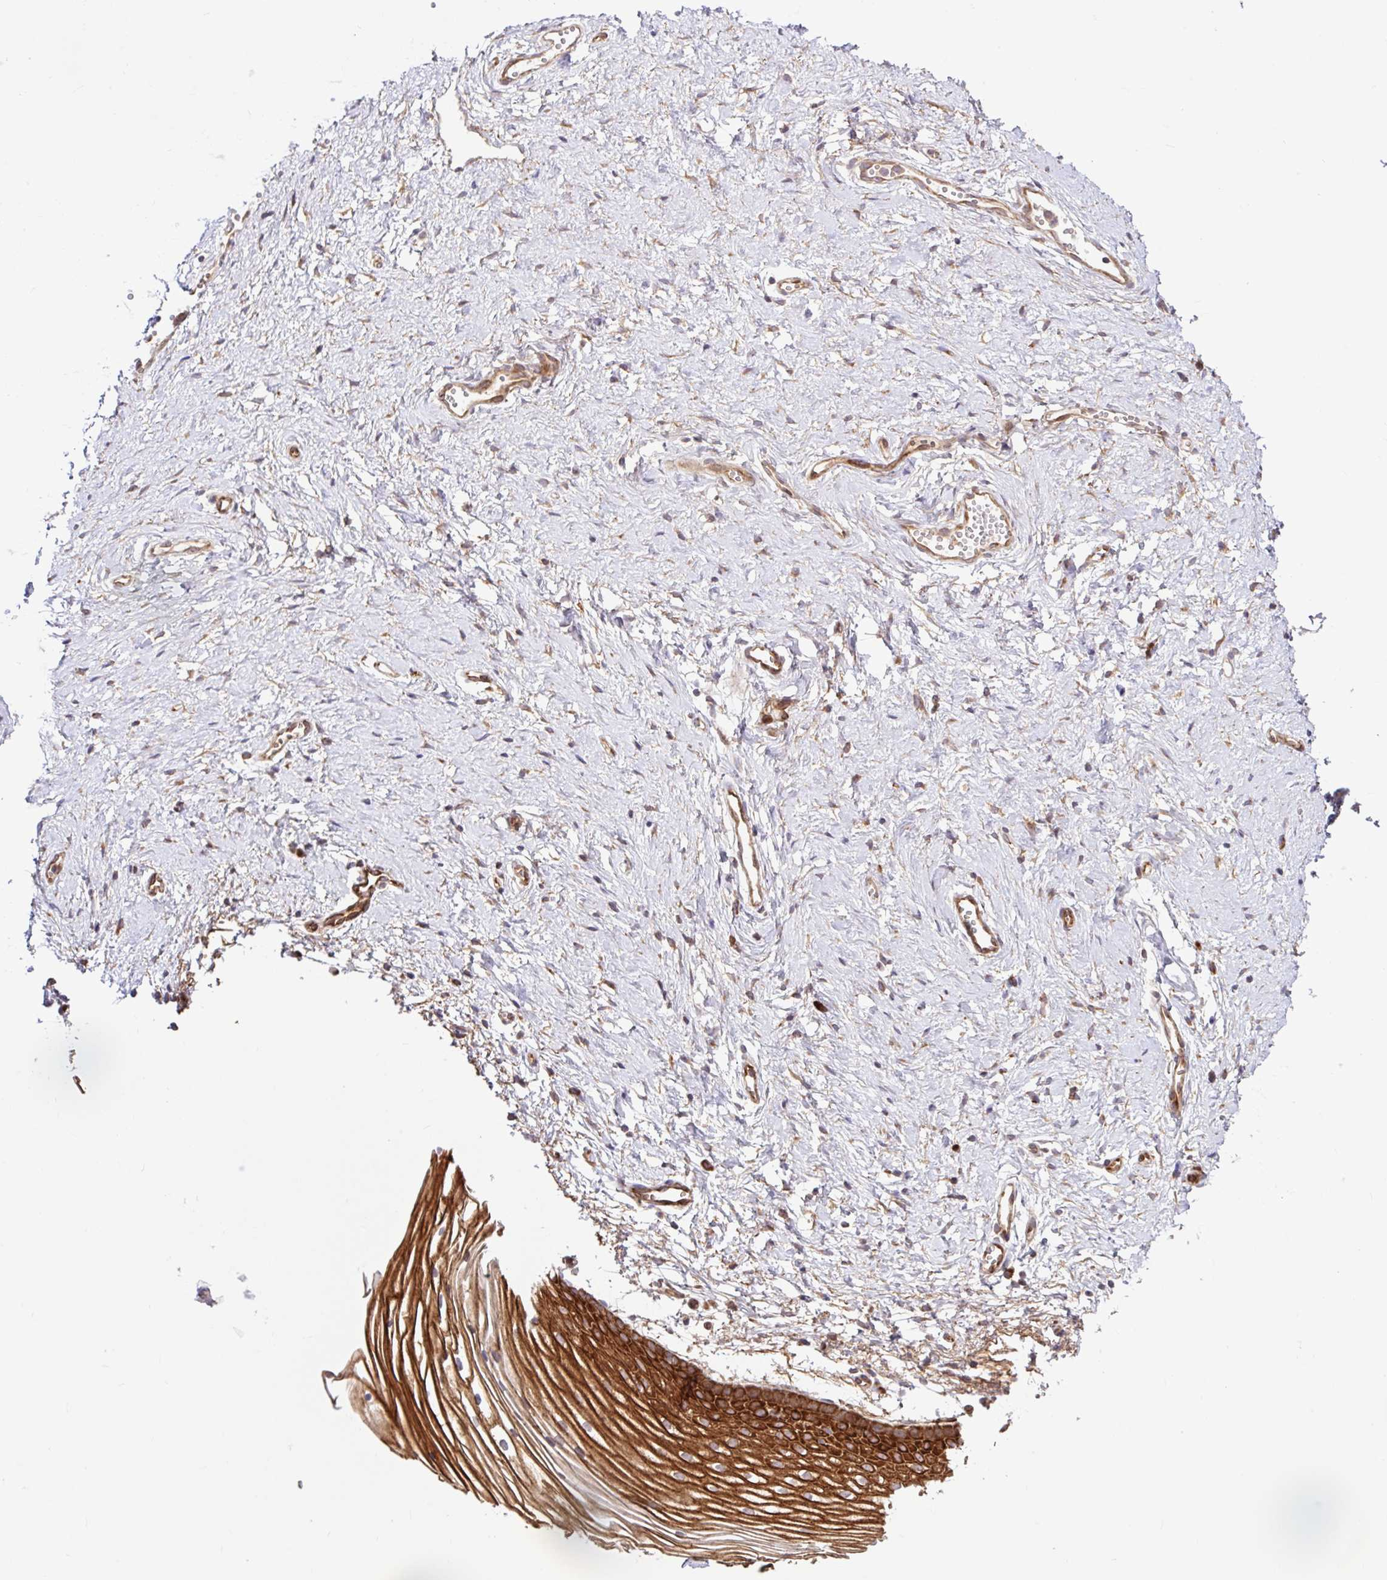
{"staining": {"intensity": "strong", "quantity": ">75%", "location": "cytoplasmic/membranous"}, "tissue": "vagina", "cell_type": "Squamous epithelial cells", "image_type": "normal", "snomed": [{"axis": "morphology", "description": "Normal tissue, NOS"}, {"axis": "topography", "description": "Vagina"}], "caption": "IHC of unremarkable vagina exhibits high levels of strong cytoplasmic/membranous positivity in approximately >75% of squamous epithelial cells. (DAB = brown stain, brightfield microscopy at high magnification).", "gene": "NTPCR", "patient": {"sex": "female", "age": 56}}